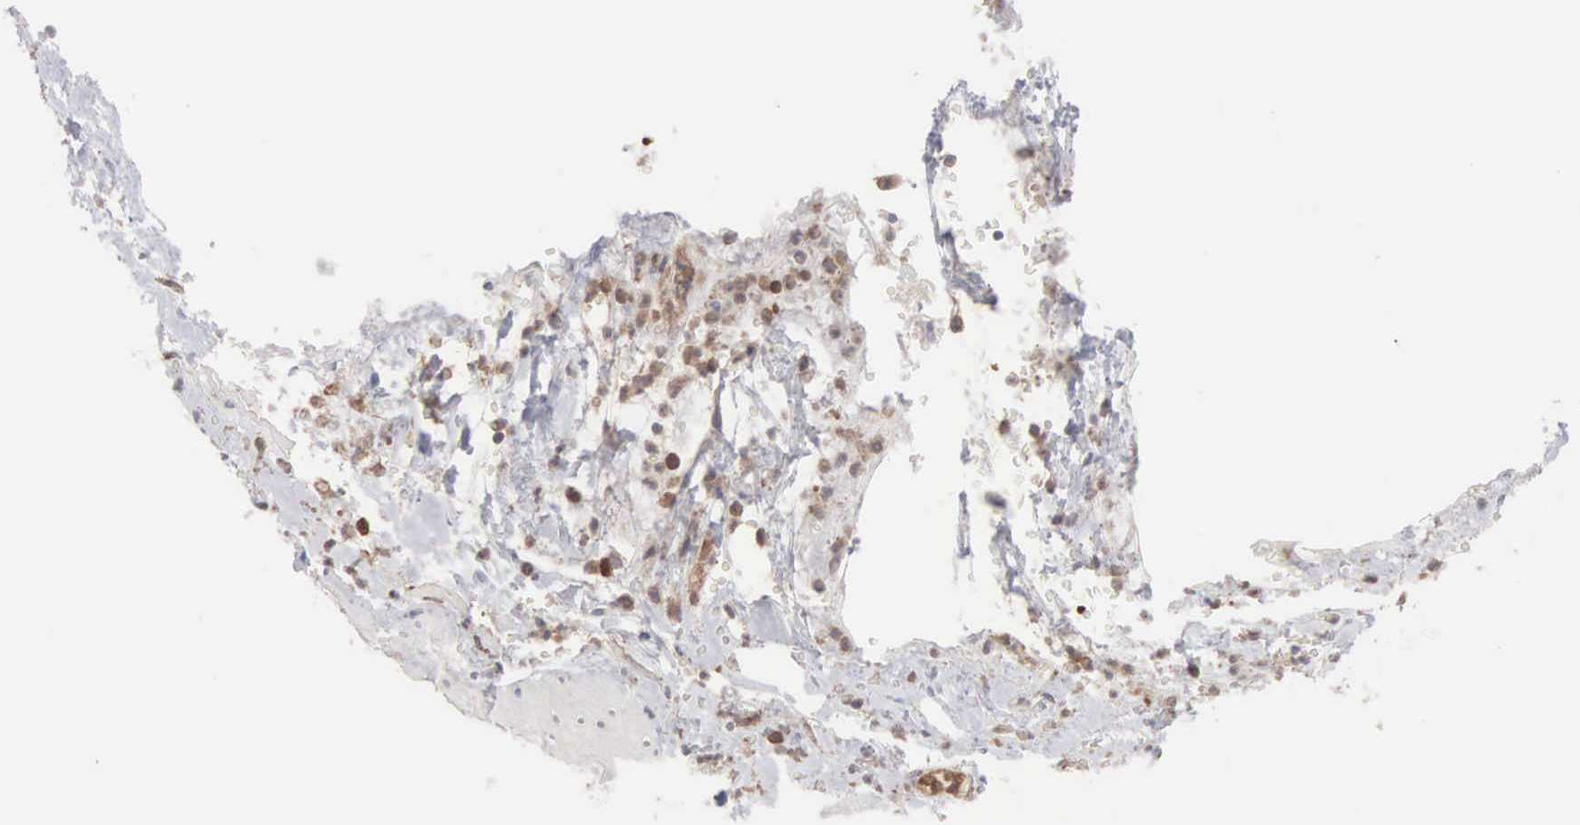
{"staining": {"intensity": "negative", "quantity": "none", "location": "none"}, "tissue": "smooth muscle", "cell_type": "Smooth muscle cells", "image_type": "normal", "snomed": [{"axis": "morphology", "description": "Normal tissue, NOS"}, {"axis": "topography", "description": "Duodenum"}], "caption": "Smooth muscle cells are negative for protein expression in benign human smooth muscle. (Stains: DAB (3,3'-diaminobenzidine) IHC with hematoxylin counter stain, Microscopy: brightfield microscopy at high magnification).", "gene": "MTHFD1", "patient": {"sex": "male", "age": 63}}